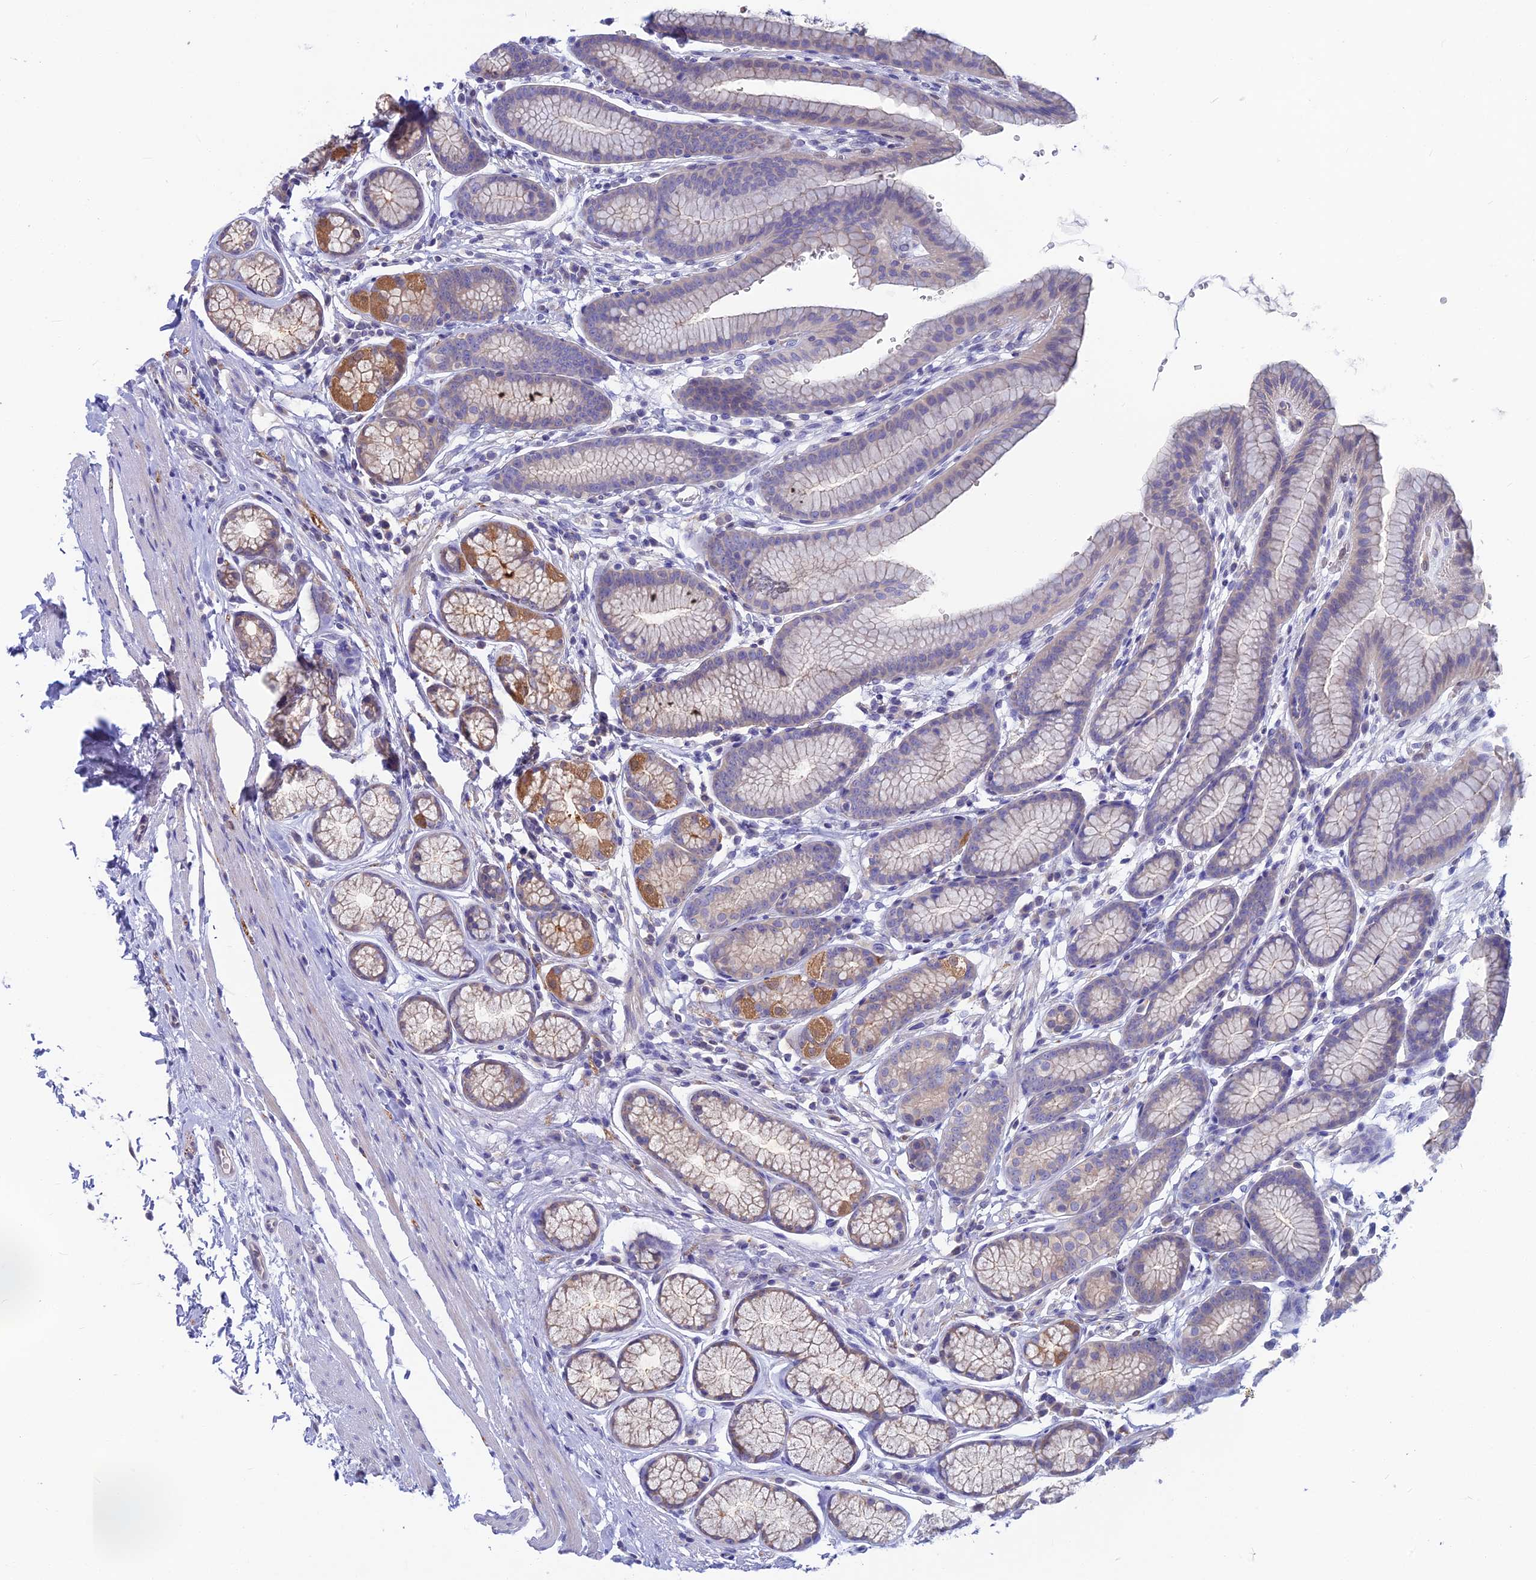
{"staining": {"intensity": "moderate", "quantity": "25%-75%", "location": "cytoplasmic/membranous"}, "tissue": "stomach", "cell_type": "Glandular cells", "image_type": "normal", "snomed": [{"axis": "morphology", "description": "Normal tissue, NOS"}, {"axis": "topography", "description": "Stomach"}], "caption": "This histopathology image reveals immunohistochemistry staining of unremarkable stomach, with medium moderate cytoplasmic/membranous expression in about 25%-75% of glandular cells.", "gene": "SNAP91", "patient": {"sex": "male", "age": 42}}